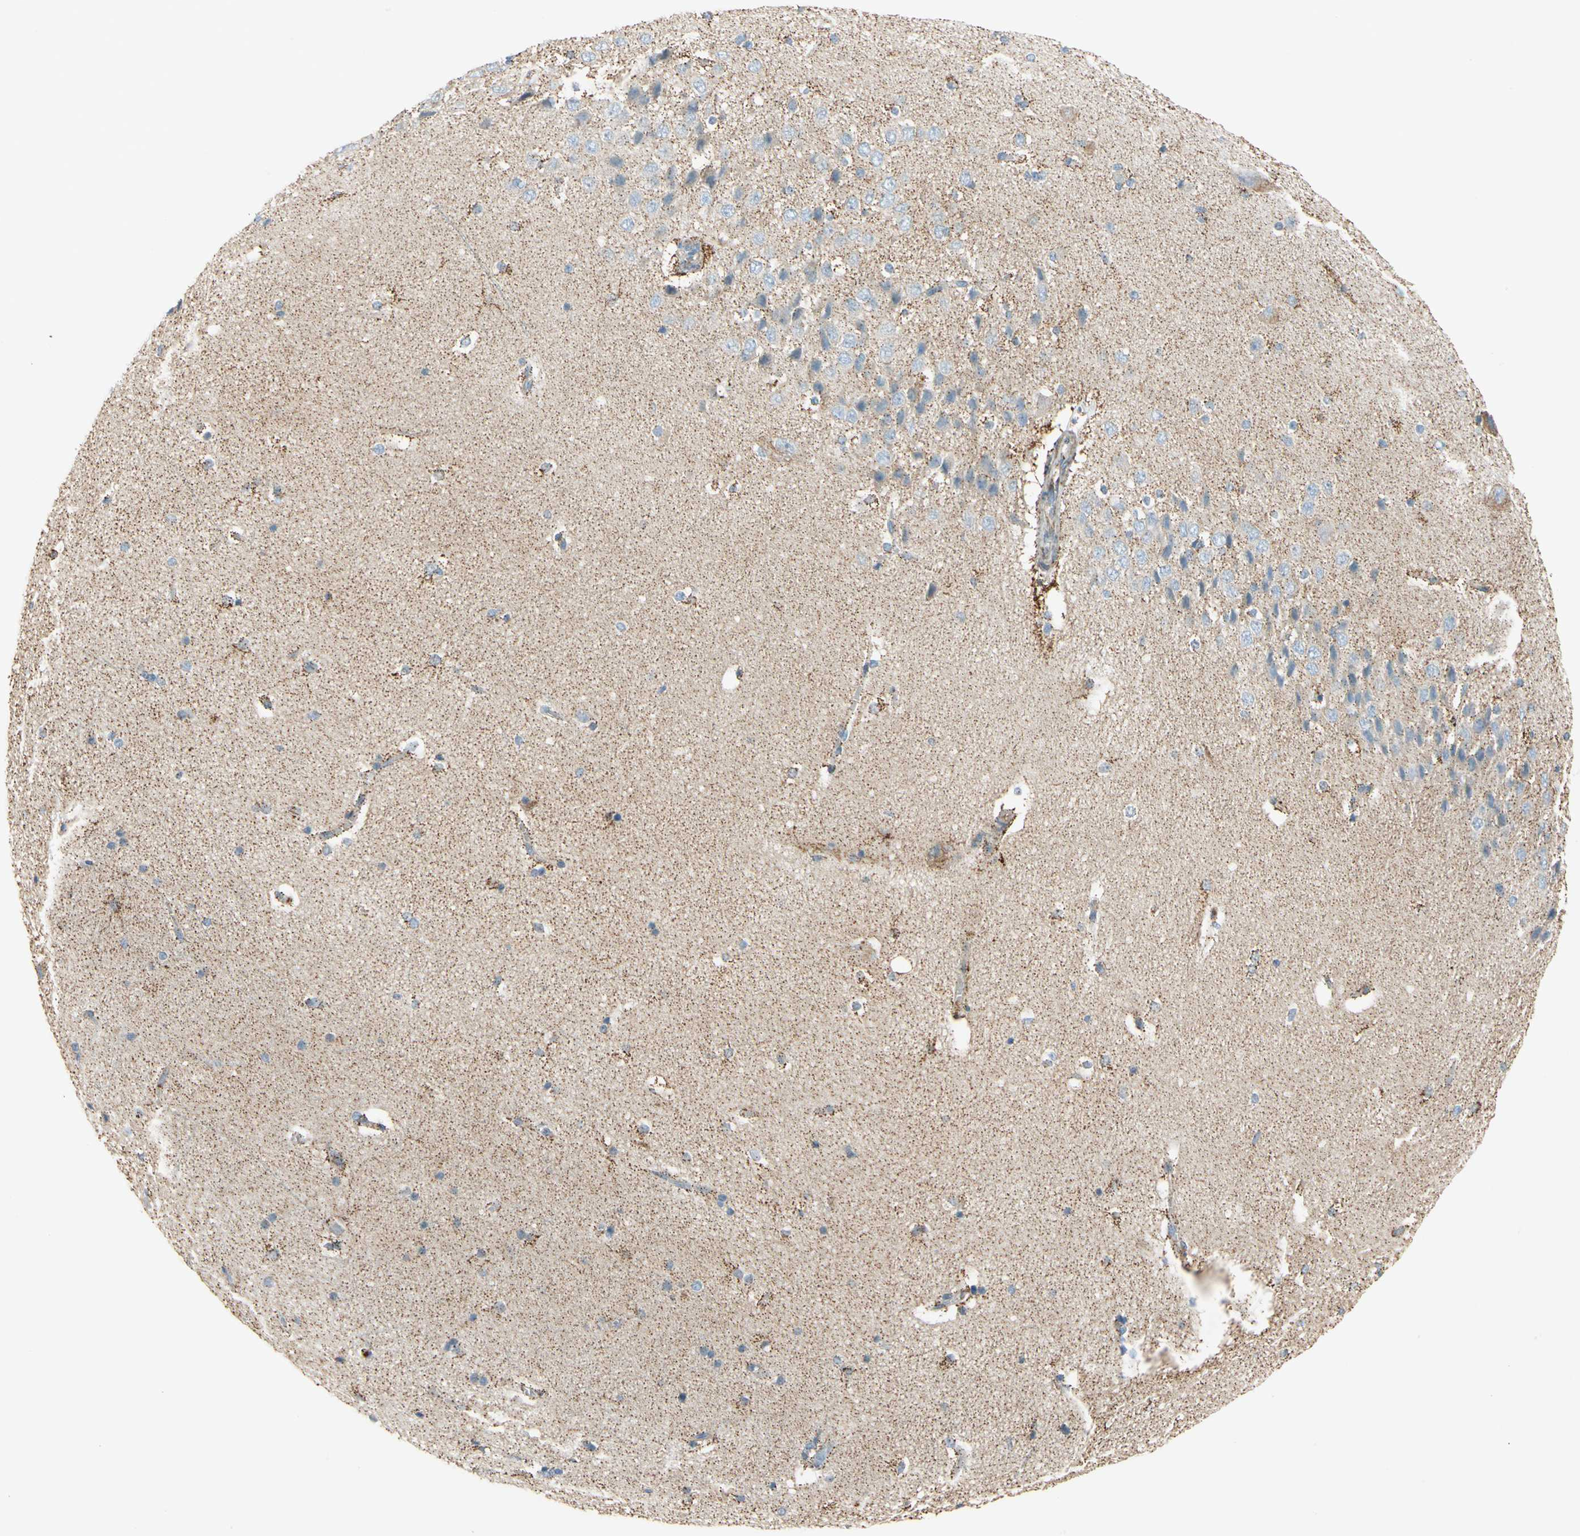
{"staining": {"intensity": "moderate", "quantity": "25%-75%", "location": "cytoplasmic/membranous"}, "tissue": "hippocampus", "cell_type": "Glial cells", "image_type": "normal", "snomed": [{"axis": "morphology", "description": "Normal tissue, NOS"}, {"axis": "topography", "description": "Hippocampus"}], "caption": "Glial cells show medium levels of moderate cytoplasmic/membranous staining in about 25%-75% of cells in normal human hippocampus.", "gene": "LY6G6F", "patient": {"sex": "female", "age": 19}}